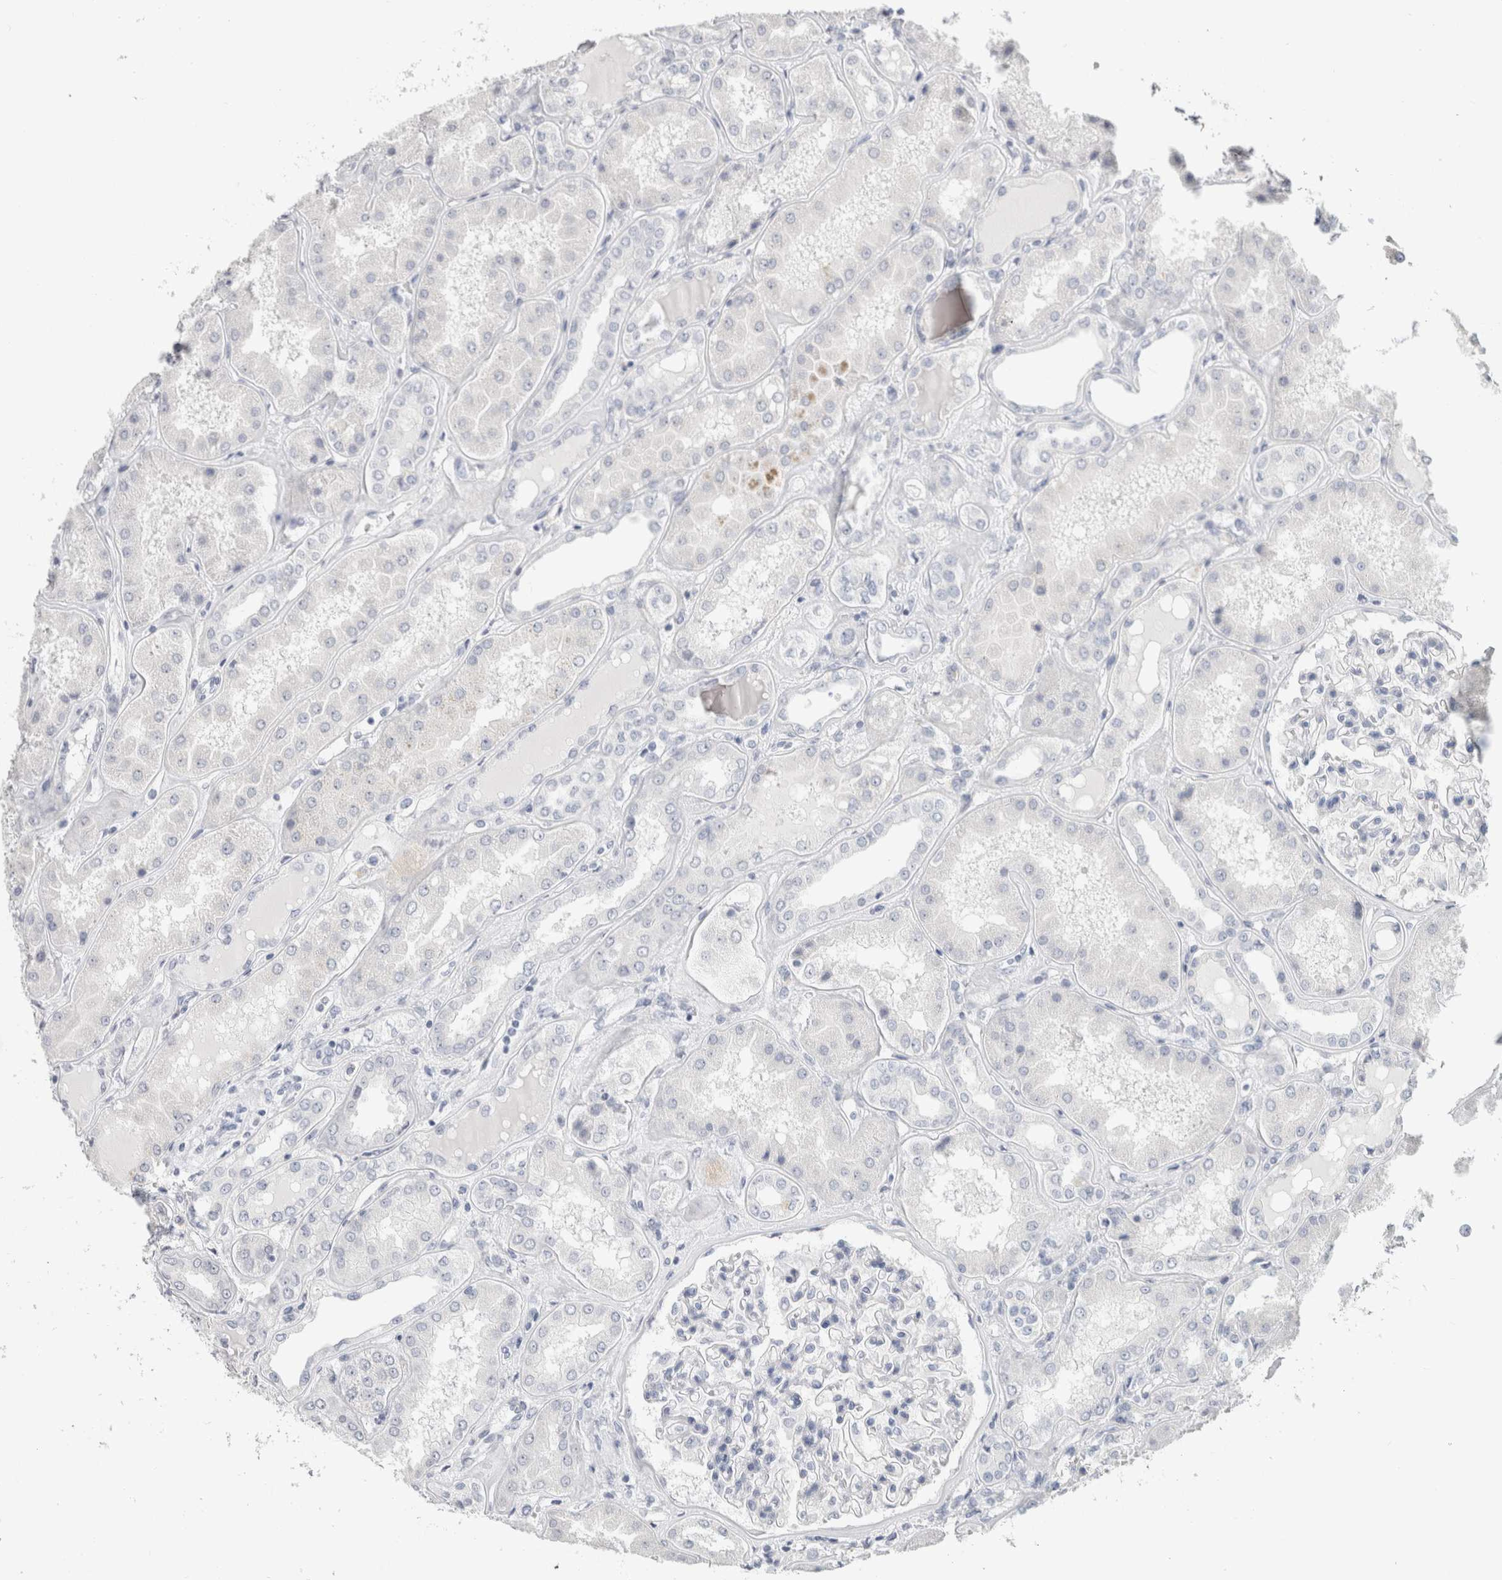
{"staining": {"intensity": "negative", "quantity": "none", "location": "none"}, "tissue": "kidney", "cell_type": "Cells in glomeruli", "image_type": "normal", "snomed": [{"axis": "morphology", "description": "Normal tissue, NOS"}, {"axis": "topography", "description": "Kidney"}], "caption": "Cells in glomeruli are negative for protein expression in benign human kidney. Brightfield microscopy of IHC stained with DAB (3,3'-diaminobenzidine) (brown) and hematoxylin (blue), captured at high magnification.", "gene": "SLC6A1", "patient": {"sex": "female", "age": 56}}